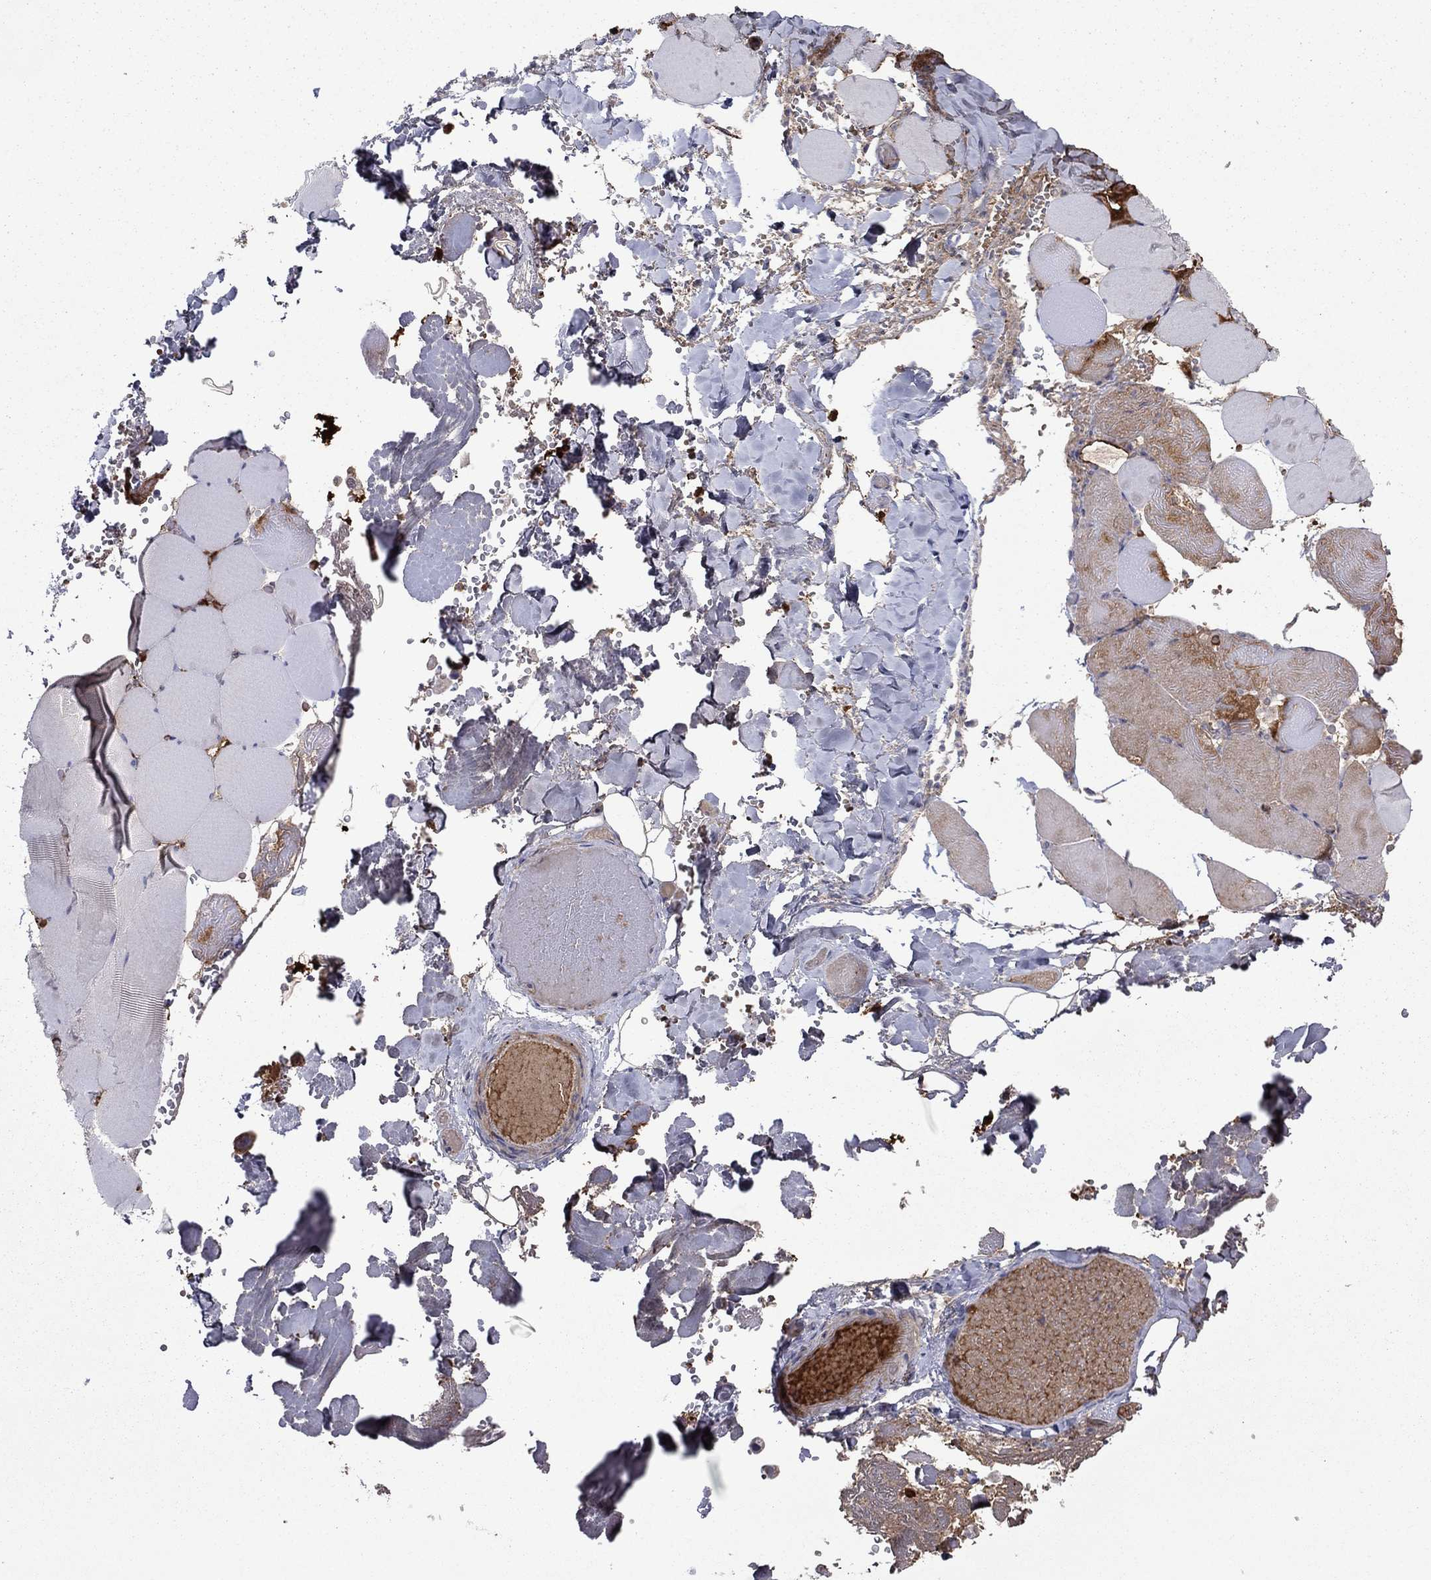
{"staining": {"intensity": "negative", "quantity": "none", "location": "none"}, "tissue": "skeletal muscle", "cell_type": "Myocytes", "image_type": "normal", "snomed": [{"axis": "morphology", "description": "Normal tissue, NOS"}, {"axis": "morphology", "description": "Malignant melanoma, Metastatic site"}, {"axis": "topography", "description": "Skeletal muscle"}], "caption": "IHC of unremarkable skeletal muscle shows no positivity in myocytes.", "gene": "HPX", "patient": {"sex": "male", "age": 50}}